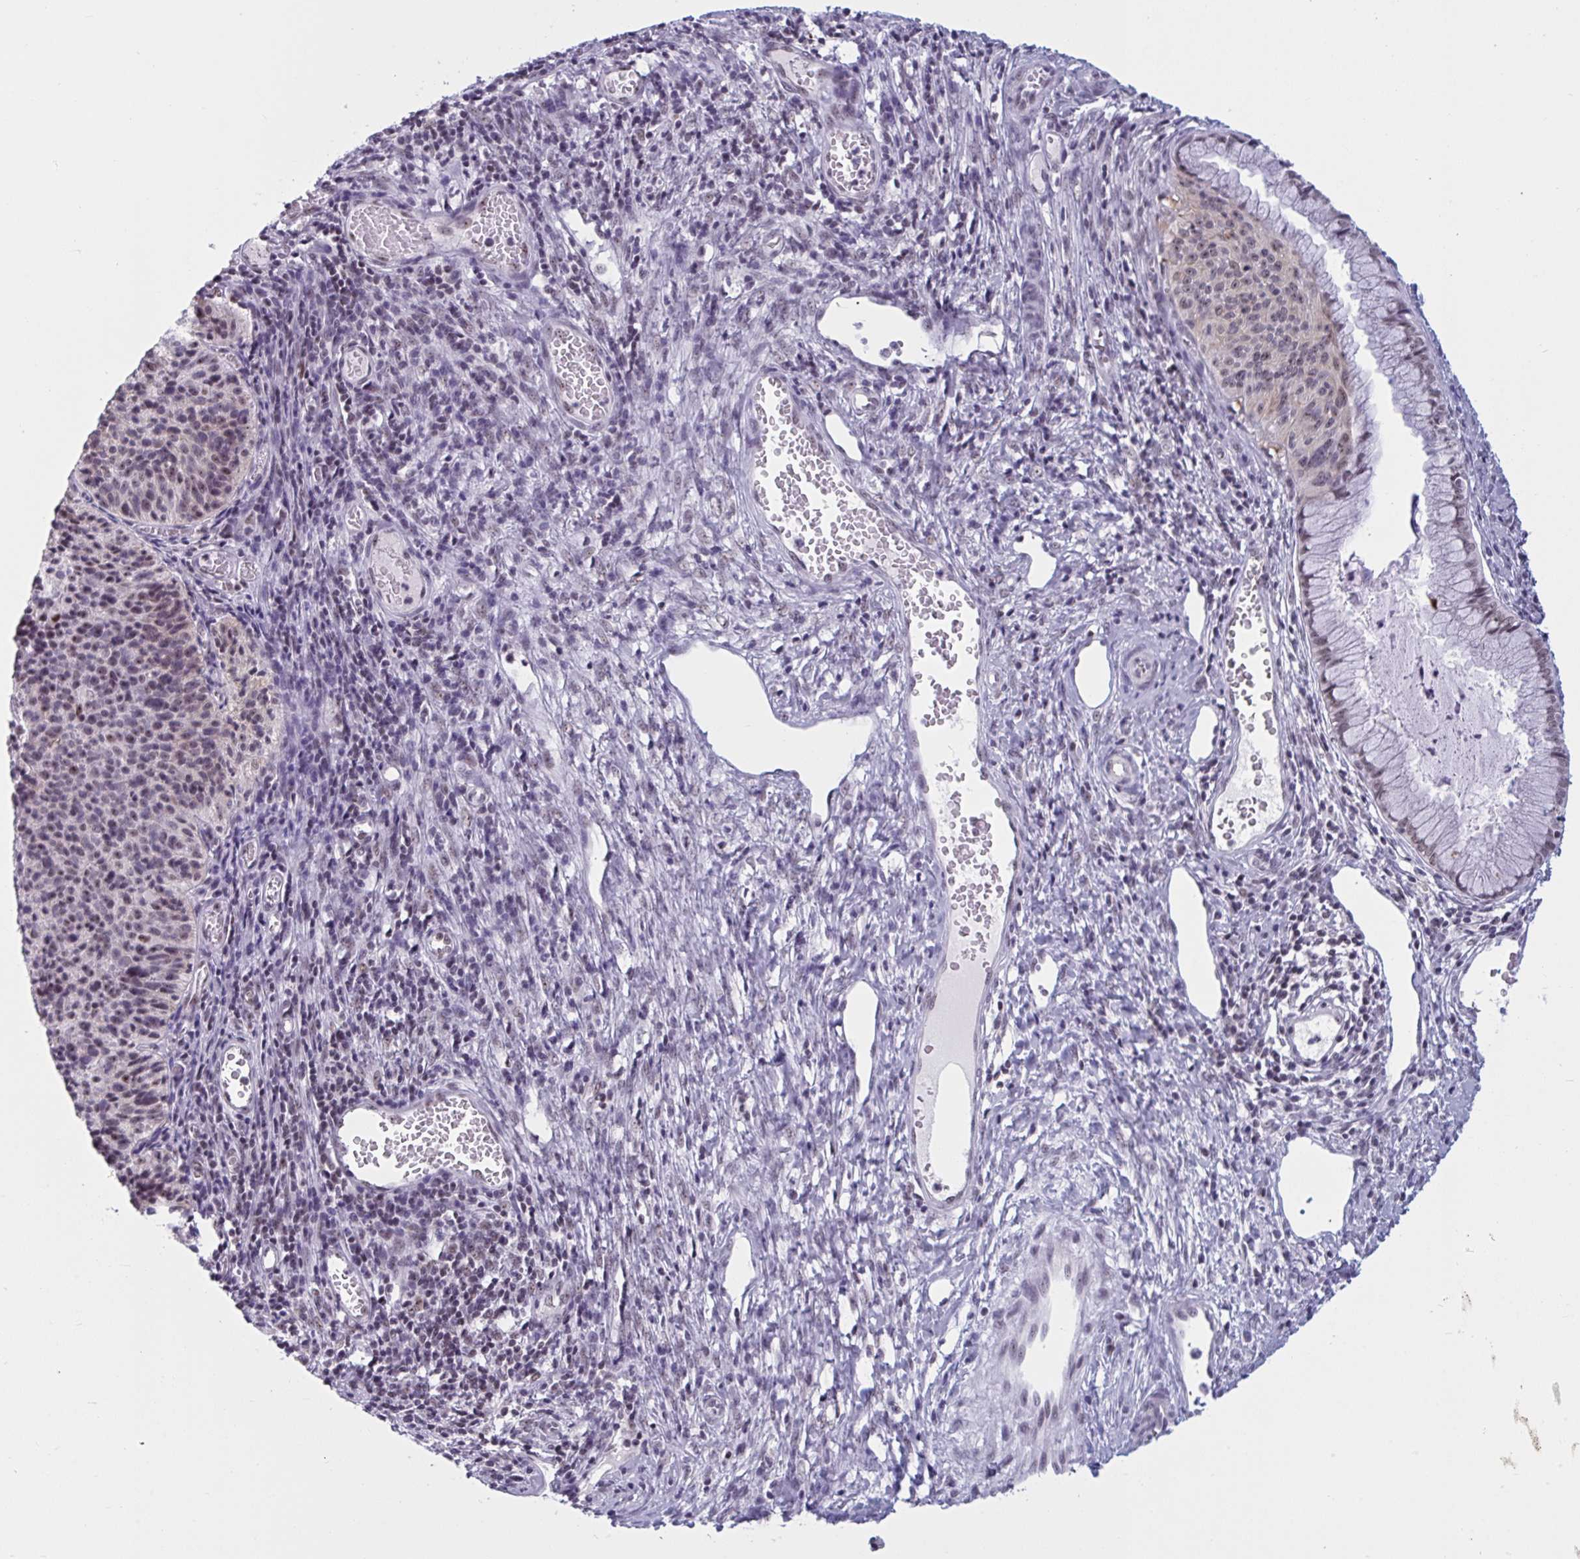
{"staining": {"intensity": "weak", "quantity": "<25%", "location": "nuclear"}, "tissue": "cervical cancer", "cell_type": "Tumor cells", "image_type": "cancer", "snomed": [{"axis": "morphology", "description": "Squamous cell carcinoma, NOS"}, {"axis": "topography", "description": "Cervix"}], "caption": "This micrograph is of cervical cancer stained with IHC to label a protein in brown with the nuclei are counter-stained blue. There is no positivity in tumor cells. (Brightfield microscopy of DAB (3,3'-diaminobenzidine) IHC at high magnification).", "gene": "TGM6", "patient": {"sex": "female", "age": 49}}